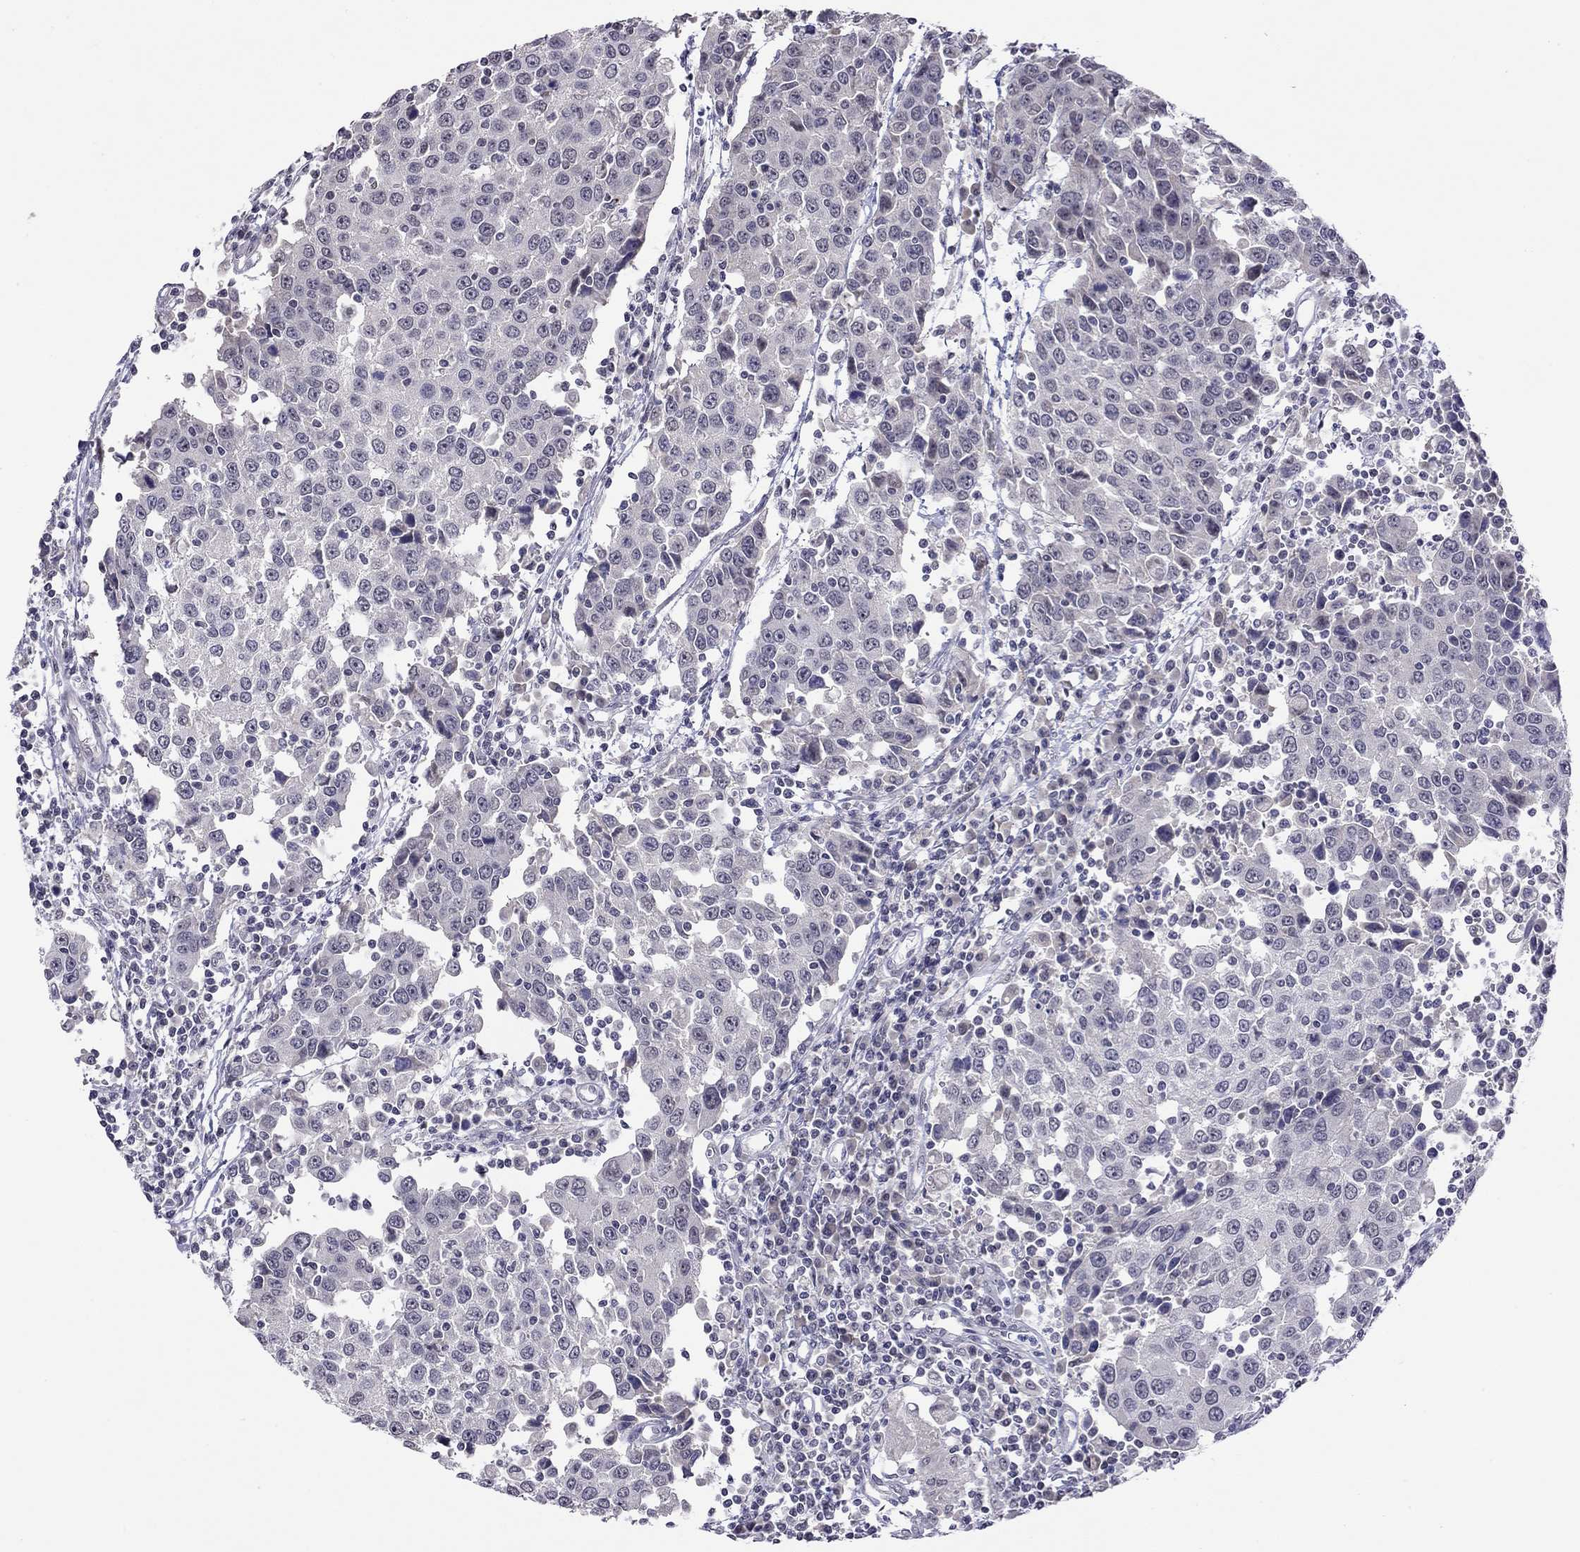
{"staining": {"intensity": "negative", "quantity": "none", "location": "none"}, "tissue": "urothelial cancer", "cell_type": "Tumor cells", "image_type": "cancer", "snomed": [{"axis": "morphology", "description": "Urothelial carcinoma, High grade"}, {"axis": "topography", "description": "Urinary bladder"}], "caption": "Tumor cells are negative for brown protein staining in urothelial cancer.", "gene": "HES5", "patient": {"sex": "female", "age": 85}}